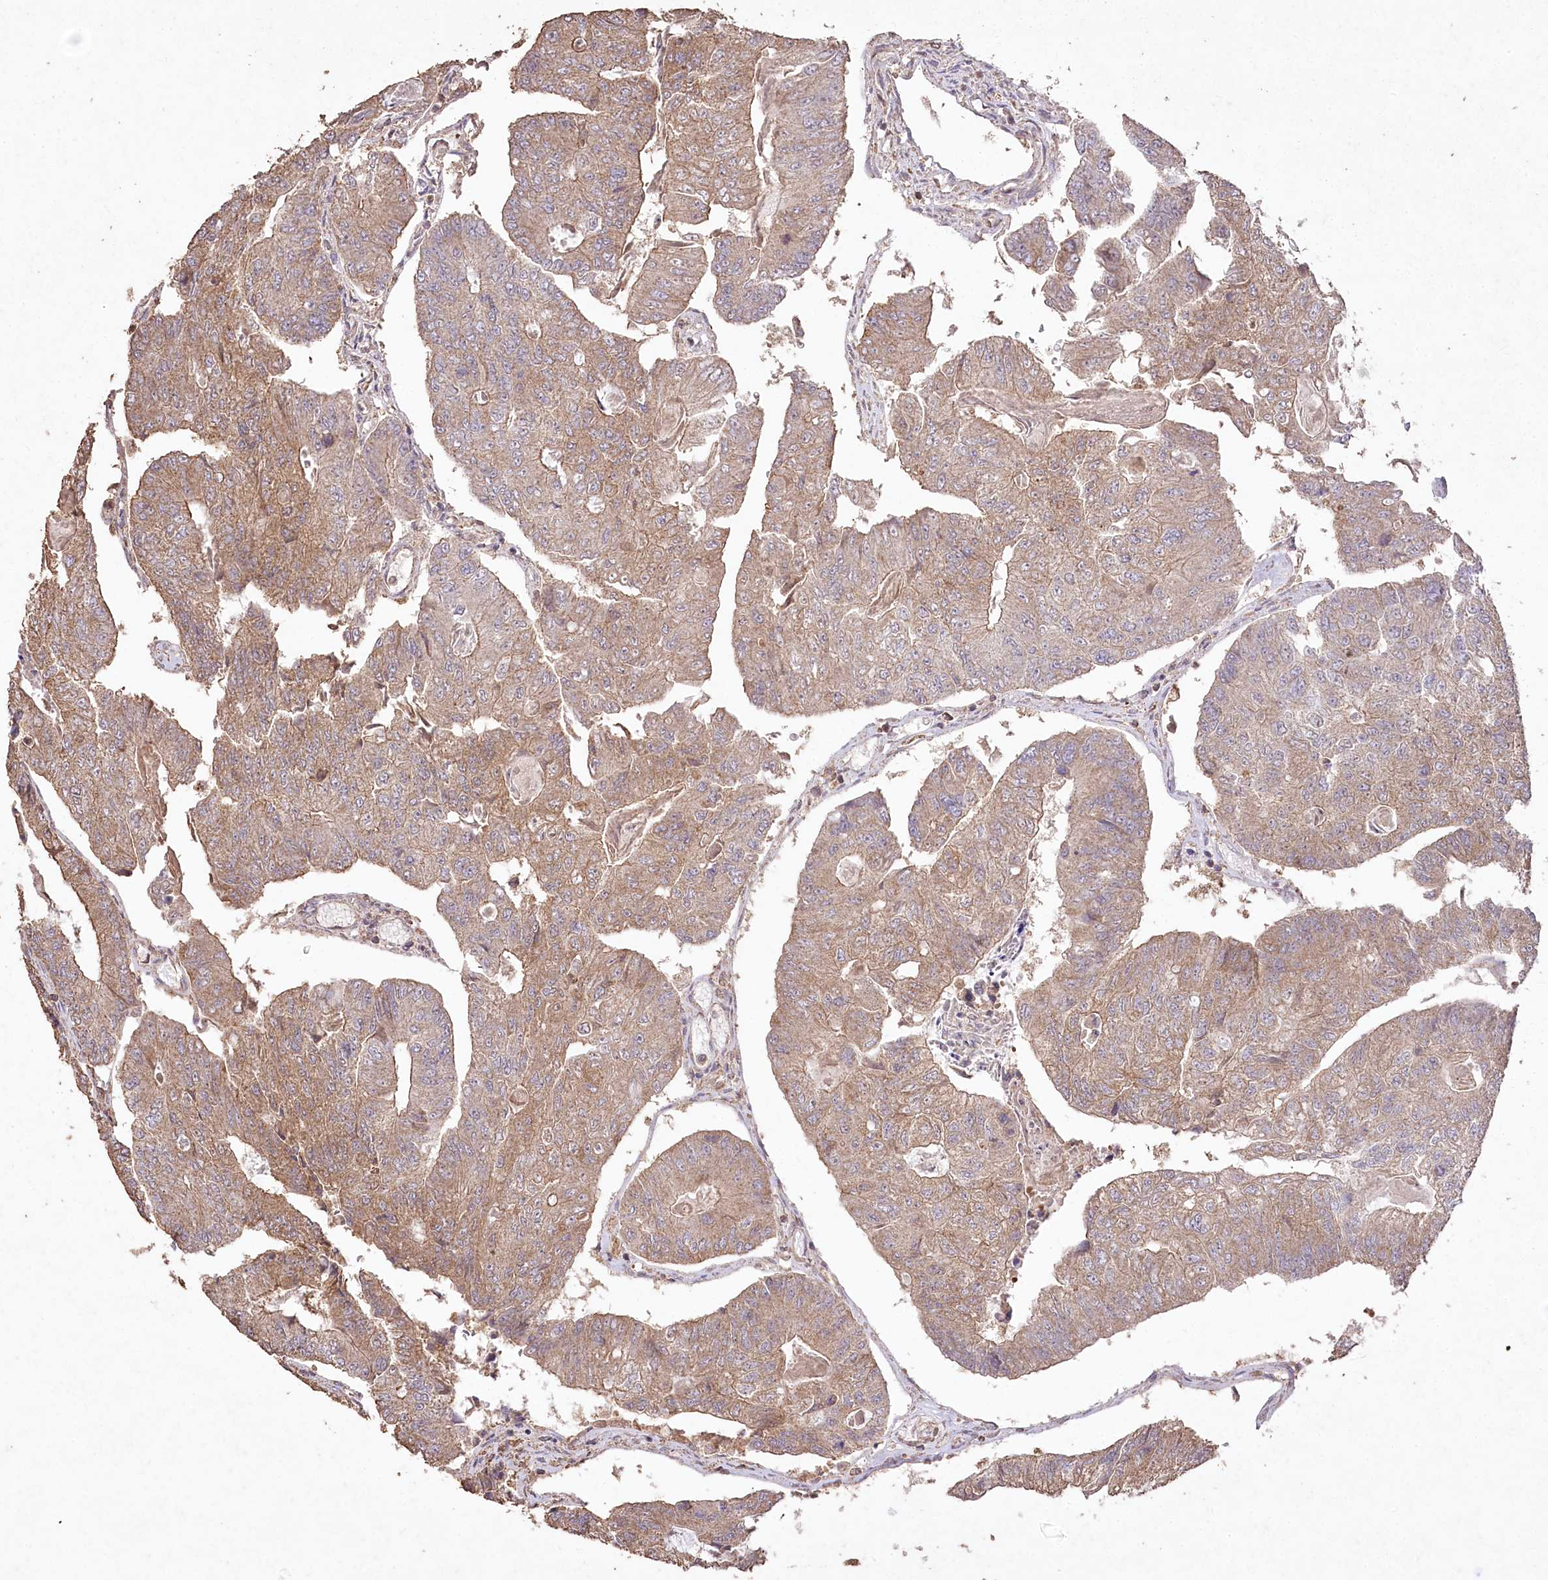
{"staining": {"intensity": "moderate", "quantity": ">75%", "location": "cytoplasmic/membranous"}, "tissue": "colorectal cancer", "cell_type": "Tumor cells", "image_type": "cancer", "snomed": [{"axis": "morphology", "description": "Adenocarcinoma, NOS"}, {"axis": "topography", "description": "Colon"}], "caption": "Colorectal adenocarcinoma stained with IHC displays moderate cytoplasmic/membranous expression in about >75% of tumor cells. (brown staining indicates protein expression, while blue staining denotes nuclei).", "gene": "IREB2", "patient": {"sex": "female", "age": 67}}